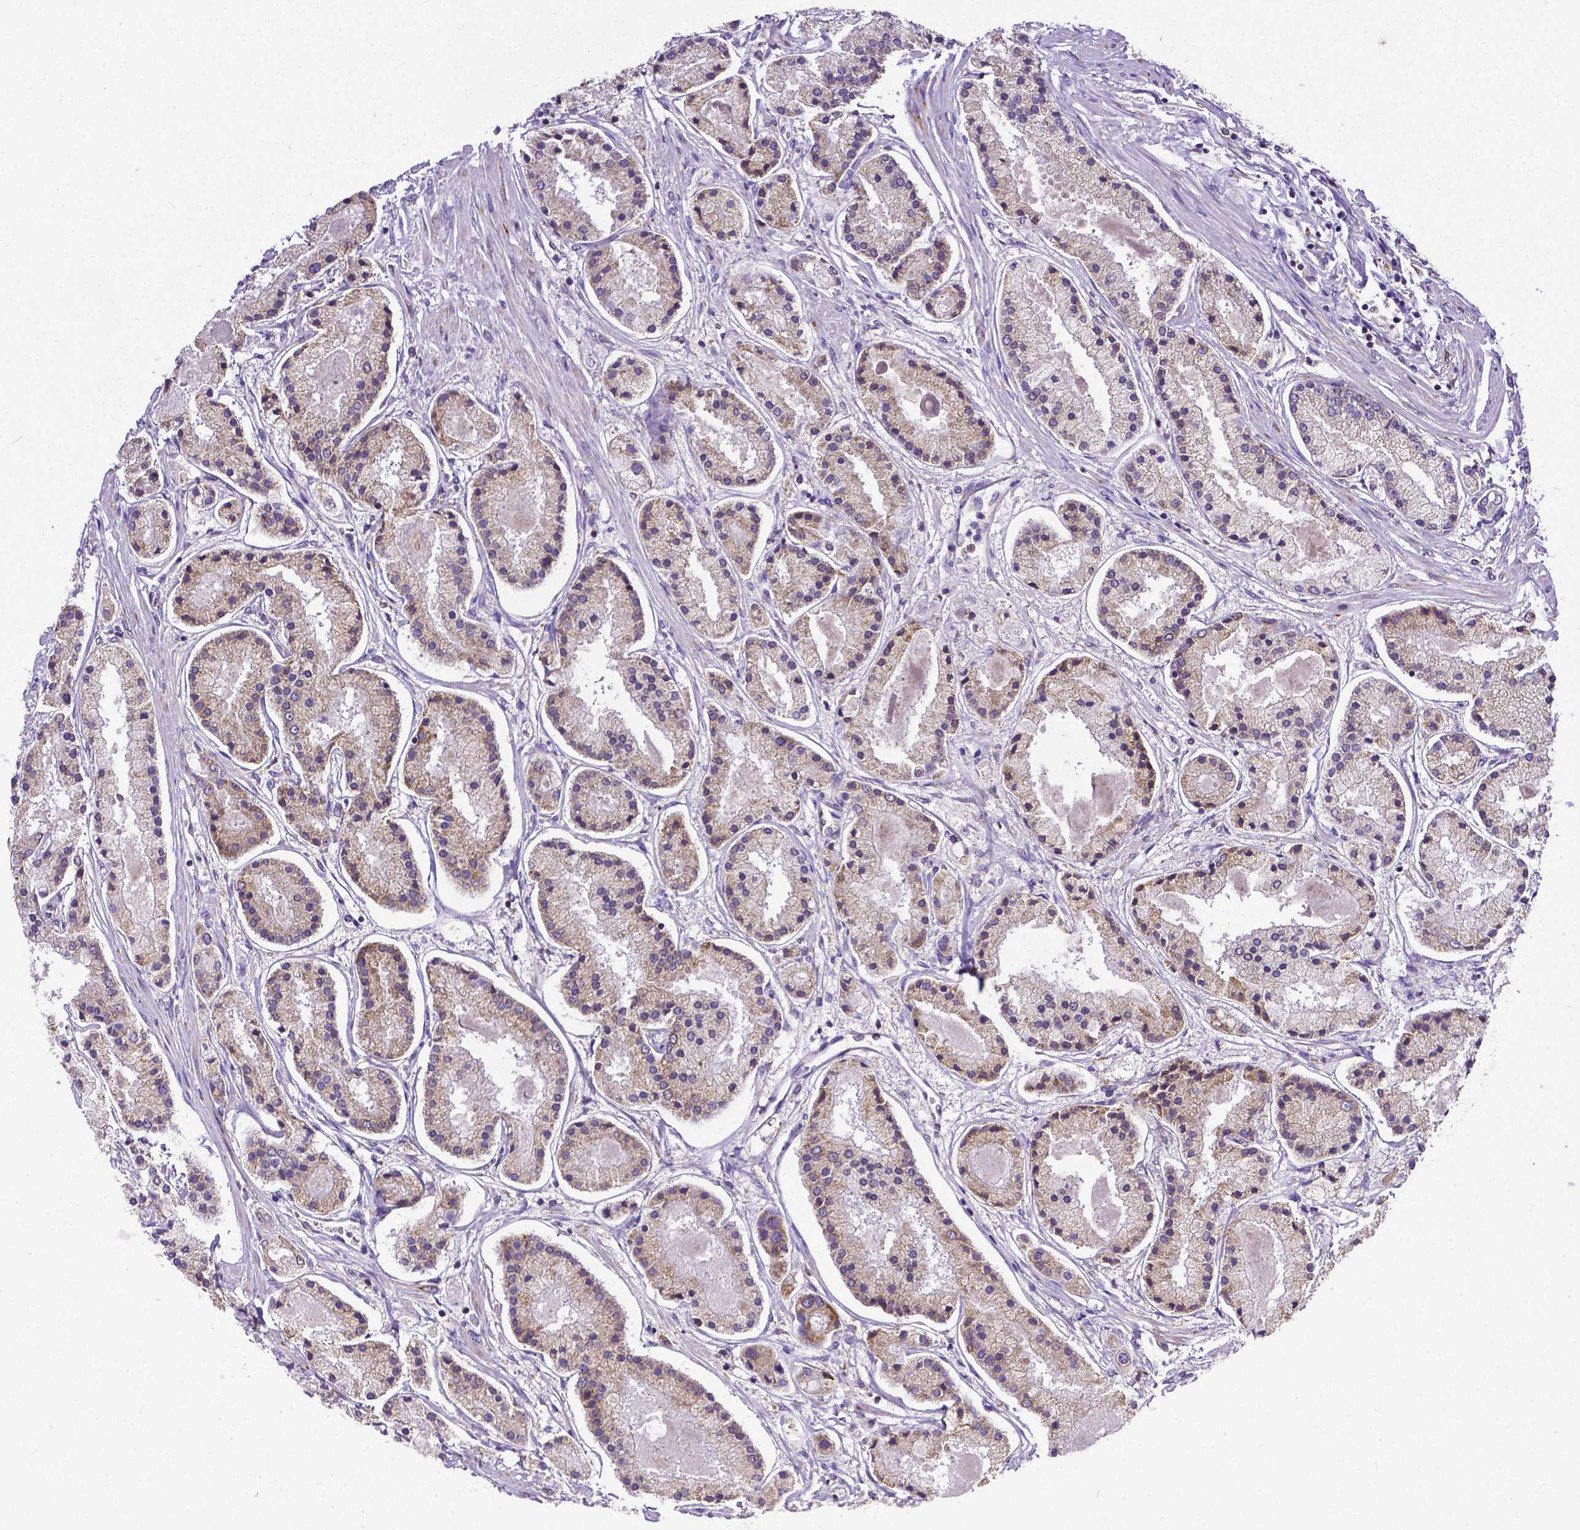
{"staining": {"intensity": "moderate", "quantity": "25%-75%", "location": "cytoplasmic/membranous"}, "tissue": "prostate cancer", "cell_type": "Tumor cells", "image_type": "cancer", "snomed": [{"axis": "morphology", "description": "Adenocarcinoma, High grade"}, {"axis": "topography", "description": "Prostate"}], "caption": "Protein analysis of adenocarcinoma (high-grade) (prostate) tissue reveals moderate cytoplasmic/membranous expression in about 25%-75% of tumor cells. (DAB (3,3'-diaminobenzidine) IHC with brightfield microscopy, high magnification).", "gene": "MTDH", "patient": {"sex": "male", "age": 67}}